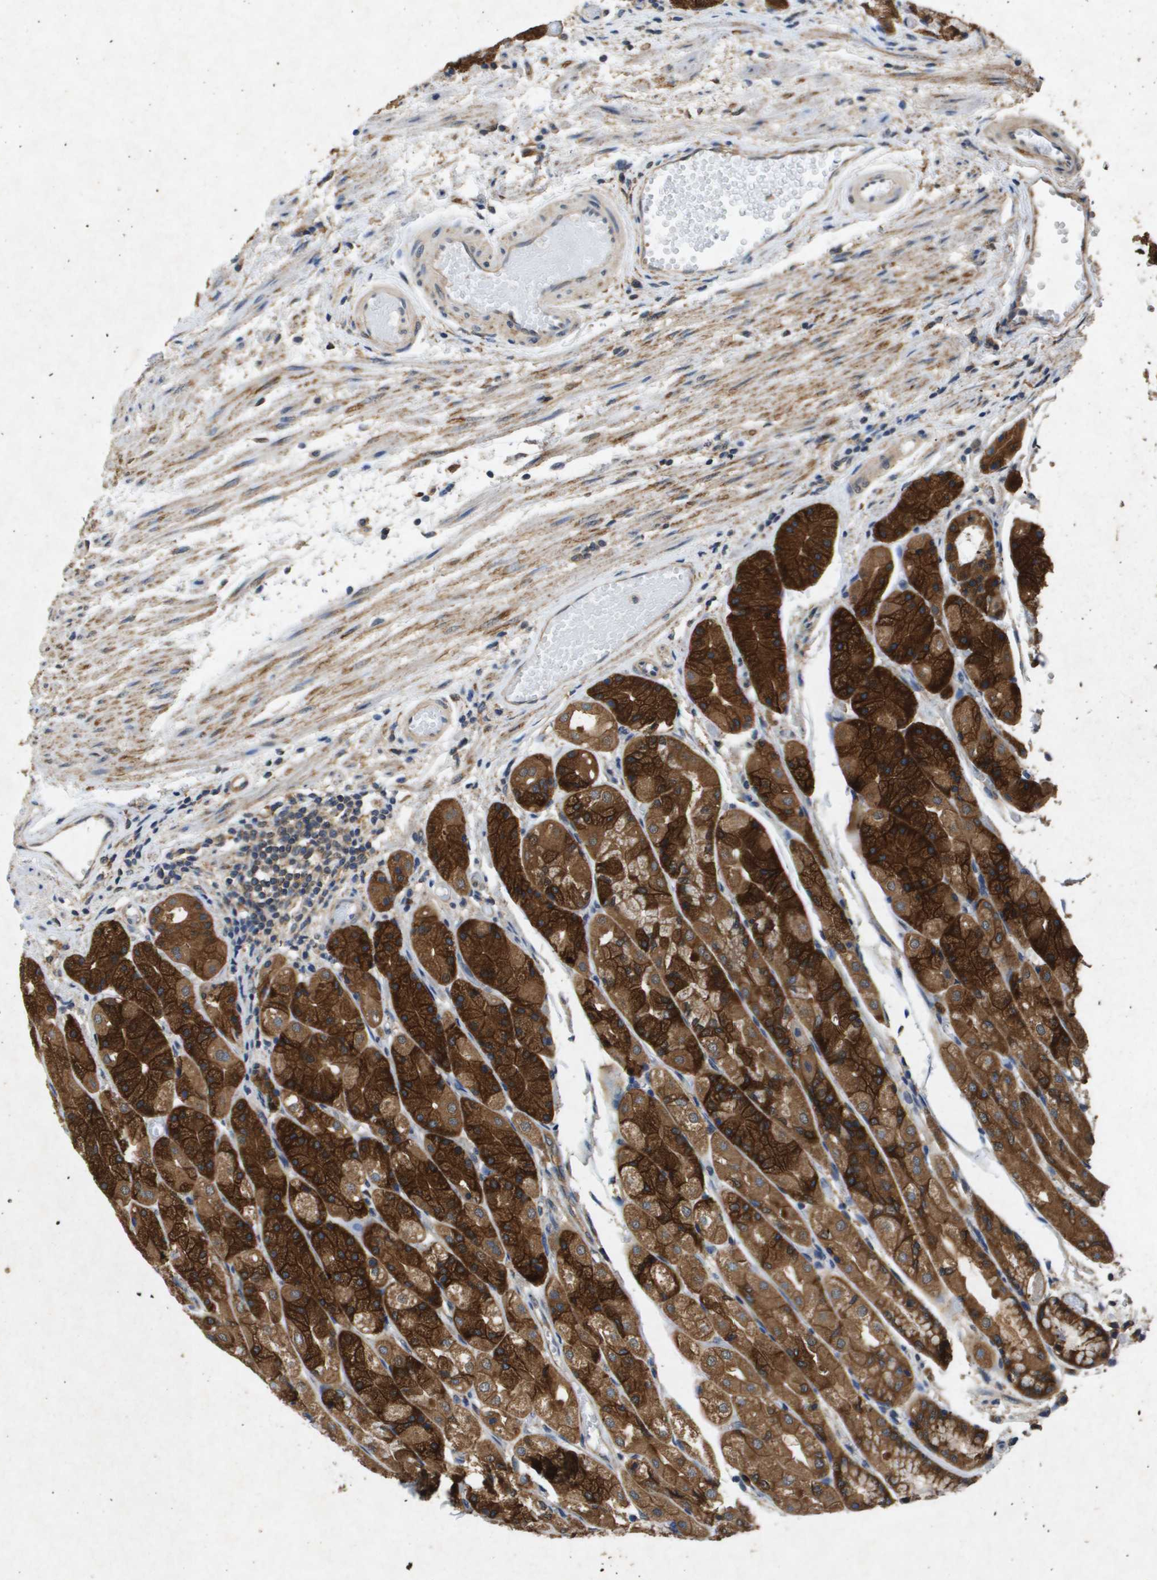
{"staining": {"intensity": "strong", "quantity": ">75%", "location": "cytoplasmic/membranous"}, "tissue": "stomach", "cell_type": "Glandular cells", "image_type": "normal", "snomed": [{"axis": "morphology", "description": "Normal tissue, NOS"}, {"axis": "topography", "description": "Stomach, upper"}], "caption": "Normal stomach was stained to show a protein in brown. There is high levels of strong cytoplasmic/membranous positivity in about >75% of glandular cells. The staining was performed using DAB (3,3'-diaminobenzidine) to visualize the protein expression in brown, while the nuclei were stained in blue with hematoxylin (Magnification: 20x).", "gene": "PTPRT", "patient": {"sex": "male", "age": 72}}